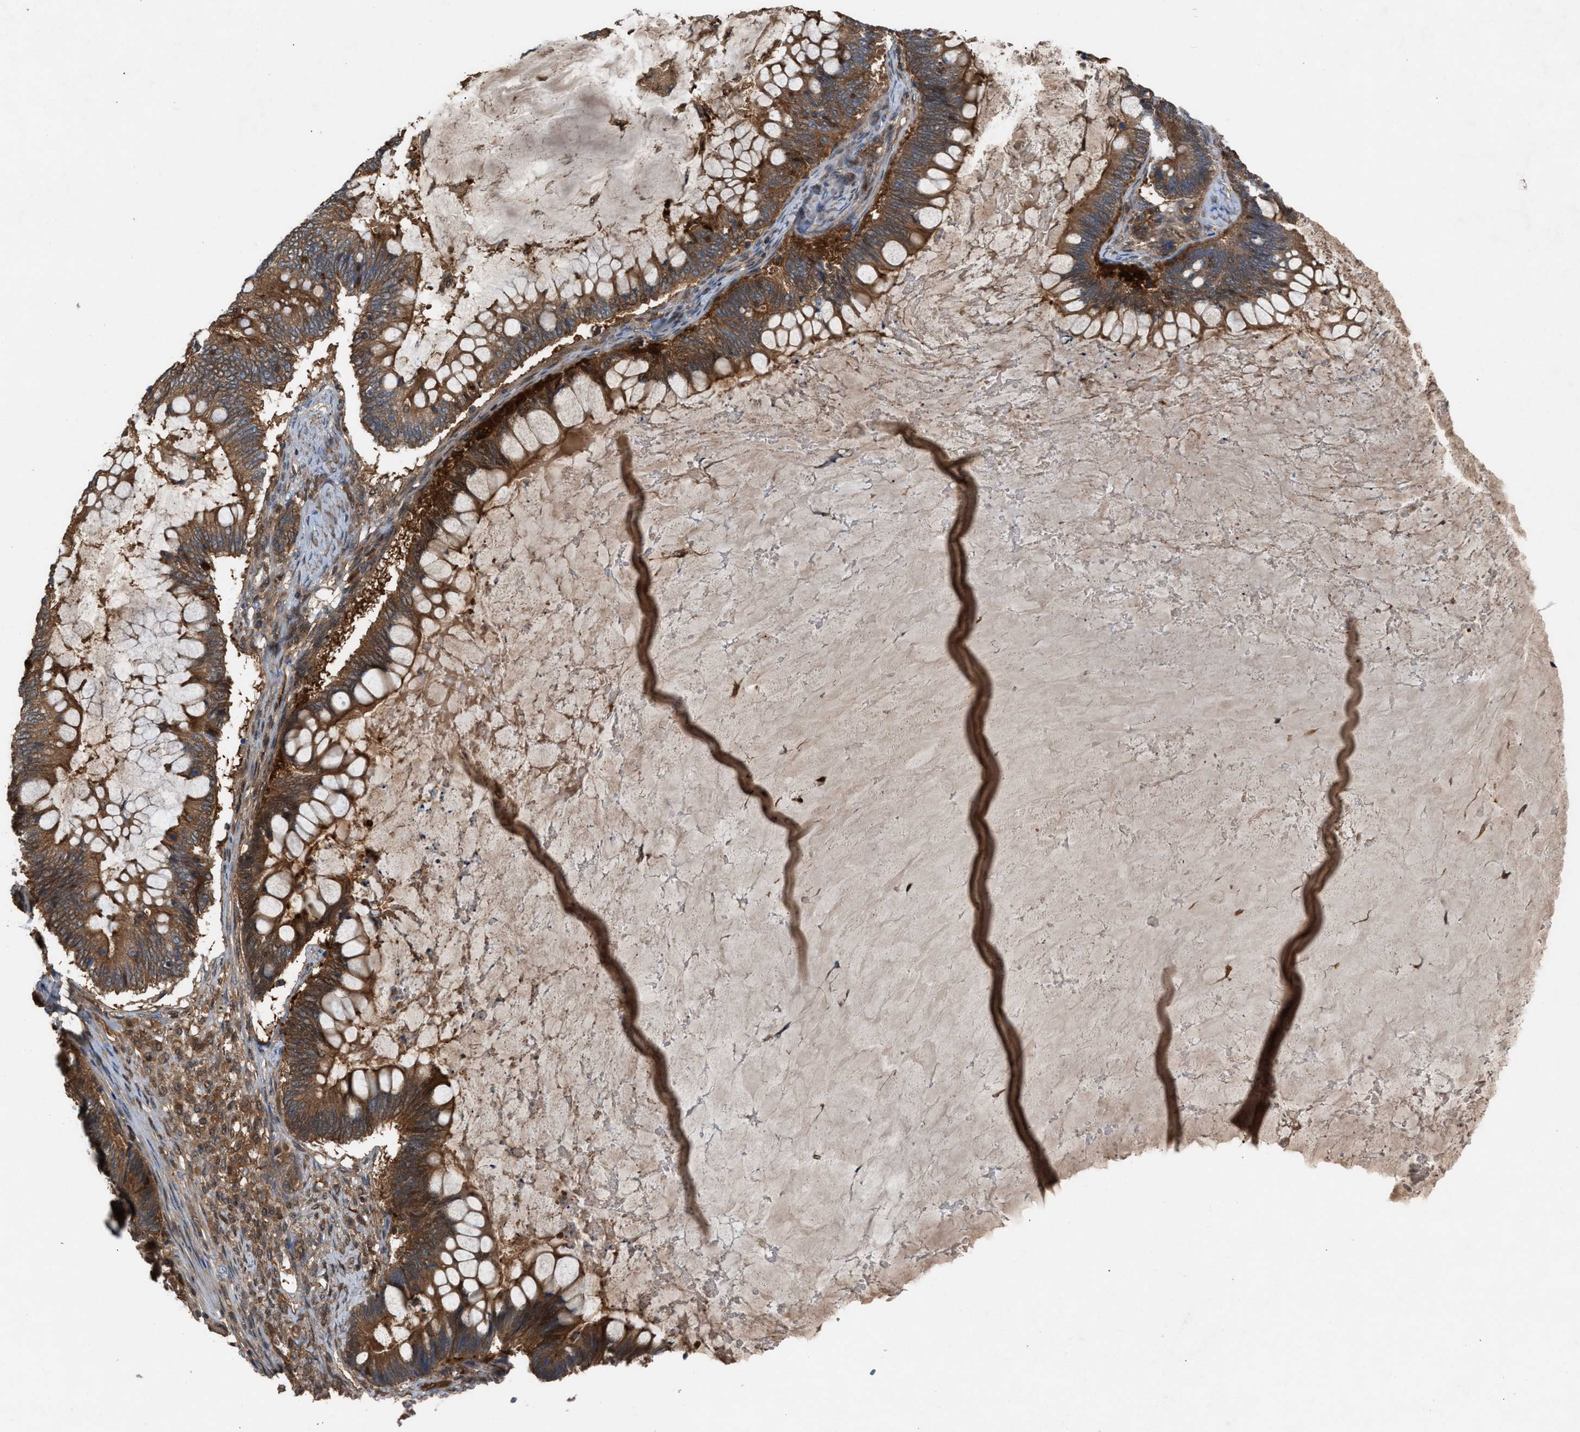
{"staining": {"intensity": "strong", "quantity": ">75%", "location": "cytoplasmic/membranous"}, "tissue": "ovarian cancer", "cell_type": "Tumor cells", "image_type": "cancer", "snomed": [{"axis": "morphology", "description": "Cystadenocarcinoma, mucinous, NOS"}, {"axis": "topography", "description": "Ovary"}], "caption": "An immunohistochemistry (IHC) image of neoplastic tissue is shown. Protein staining in brown shows strong cytoplasmic/membranous positivity in ovarian mucinous cystadenocarcinoma within tumor cells. (DAB IHC, brown staining for protein, blue staining for nuclei).", "gene": "TPK1", "patient": {"sex": "female", "age": 61}}